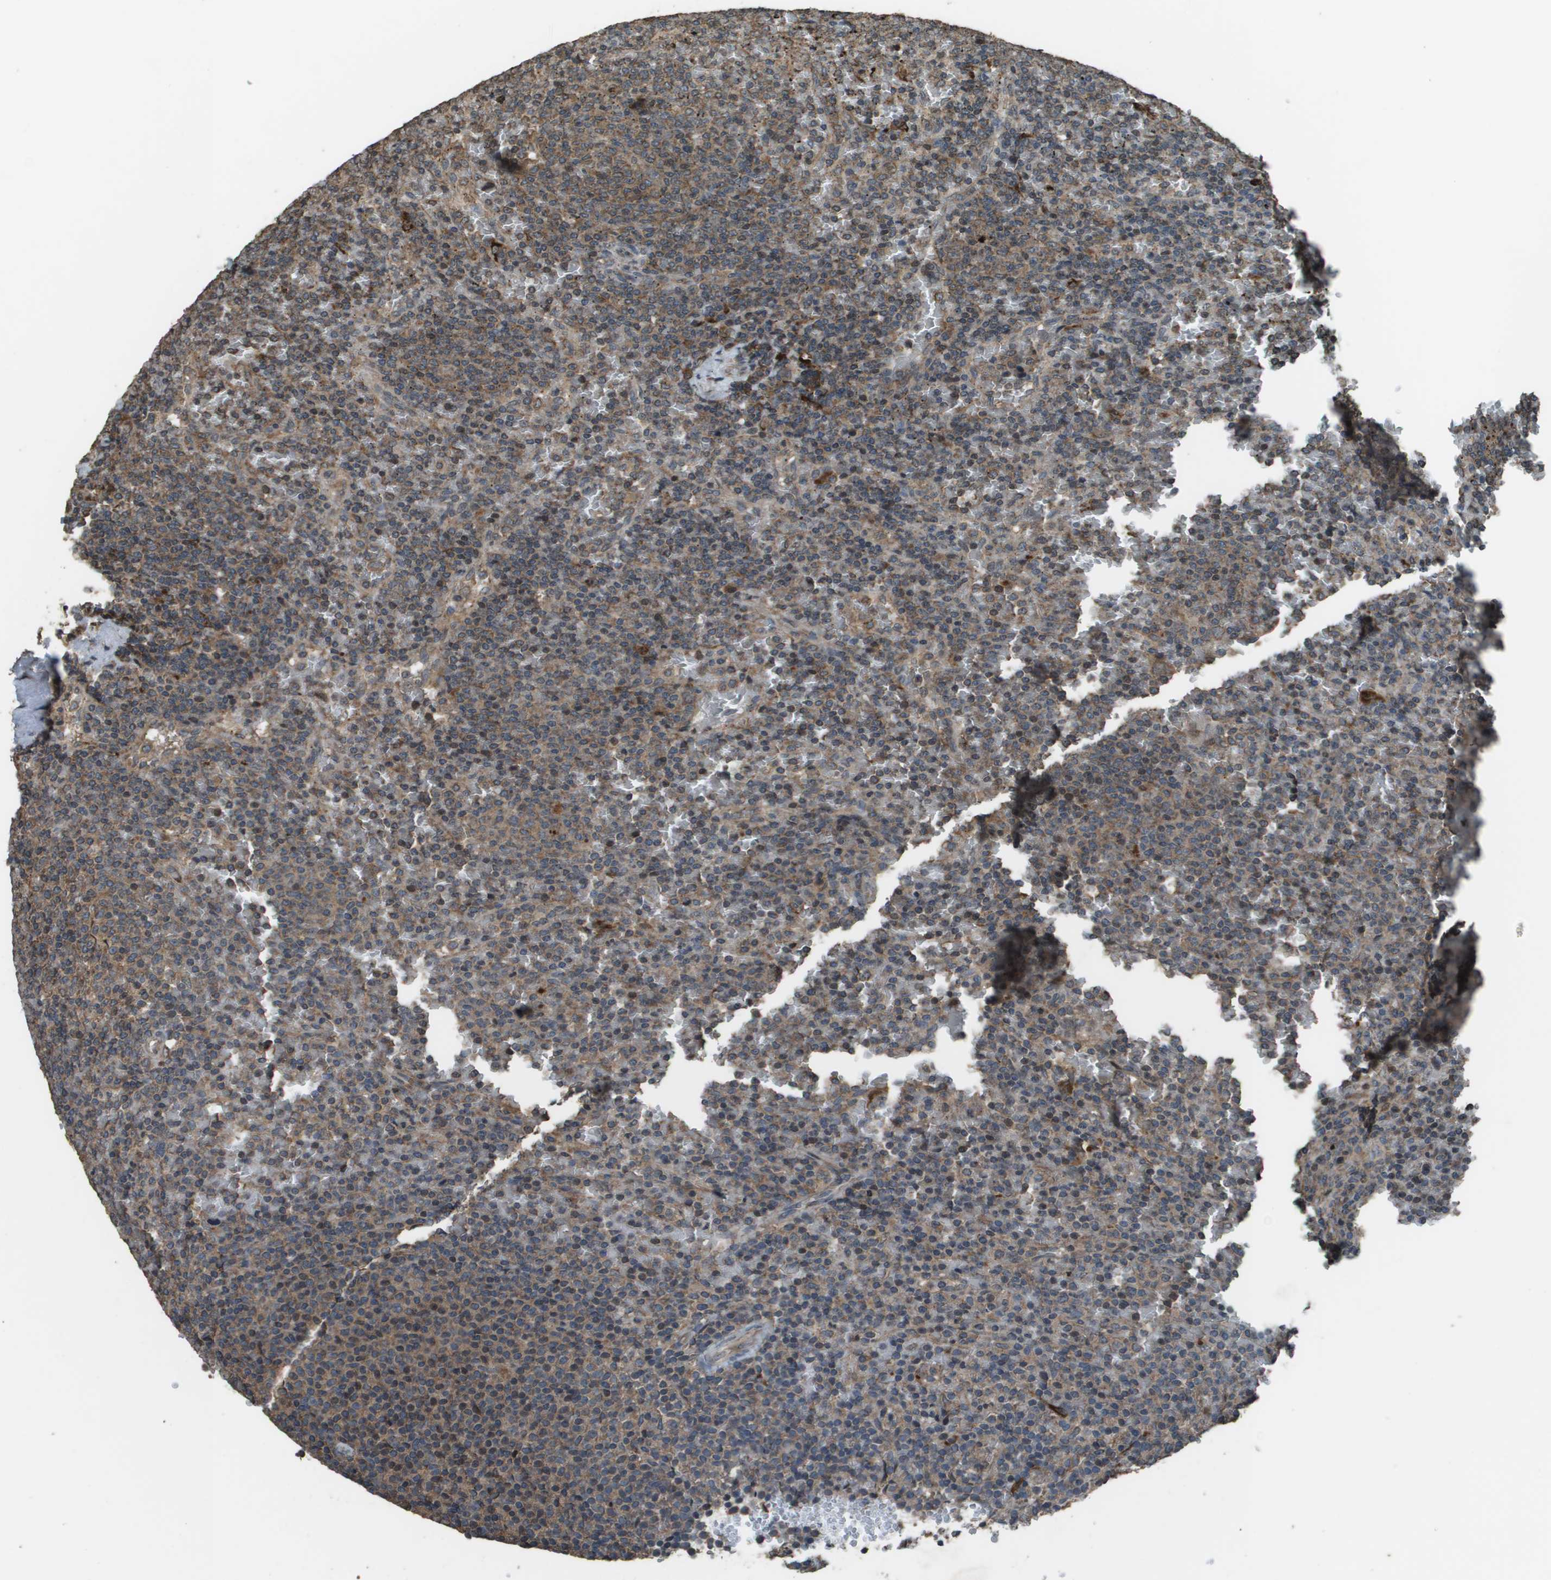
{"staining": {"intensity": "weak", "quantity": "25%-75%", "location": "cytoplasmic/membranous"}, "tissue": "lymphoma", "cell_type": "Tumor cells", "image_type": "cancer", "snomed": [{"axis": "morphology", "description": "Malignant lymphoma, non-Hodgkin's type, Low grade"}, {"axis": "topography", "description": "Spleen"}], "caption": "Human lymphoma stained with a protein marker demonstrates weak staining in tumor cells.", "gene": "GOSR2", "patient": {"sex": "female", "age": 77}}